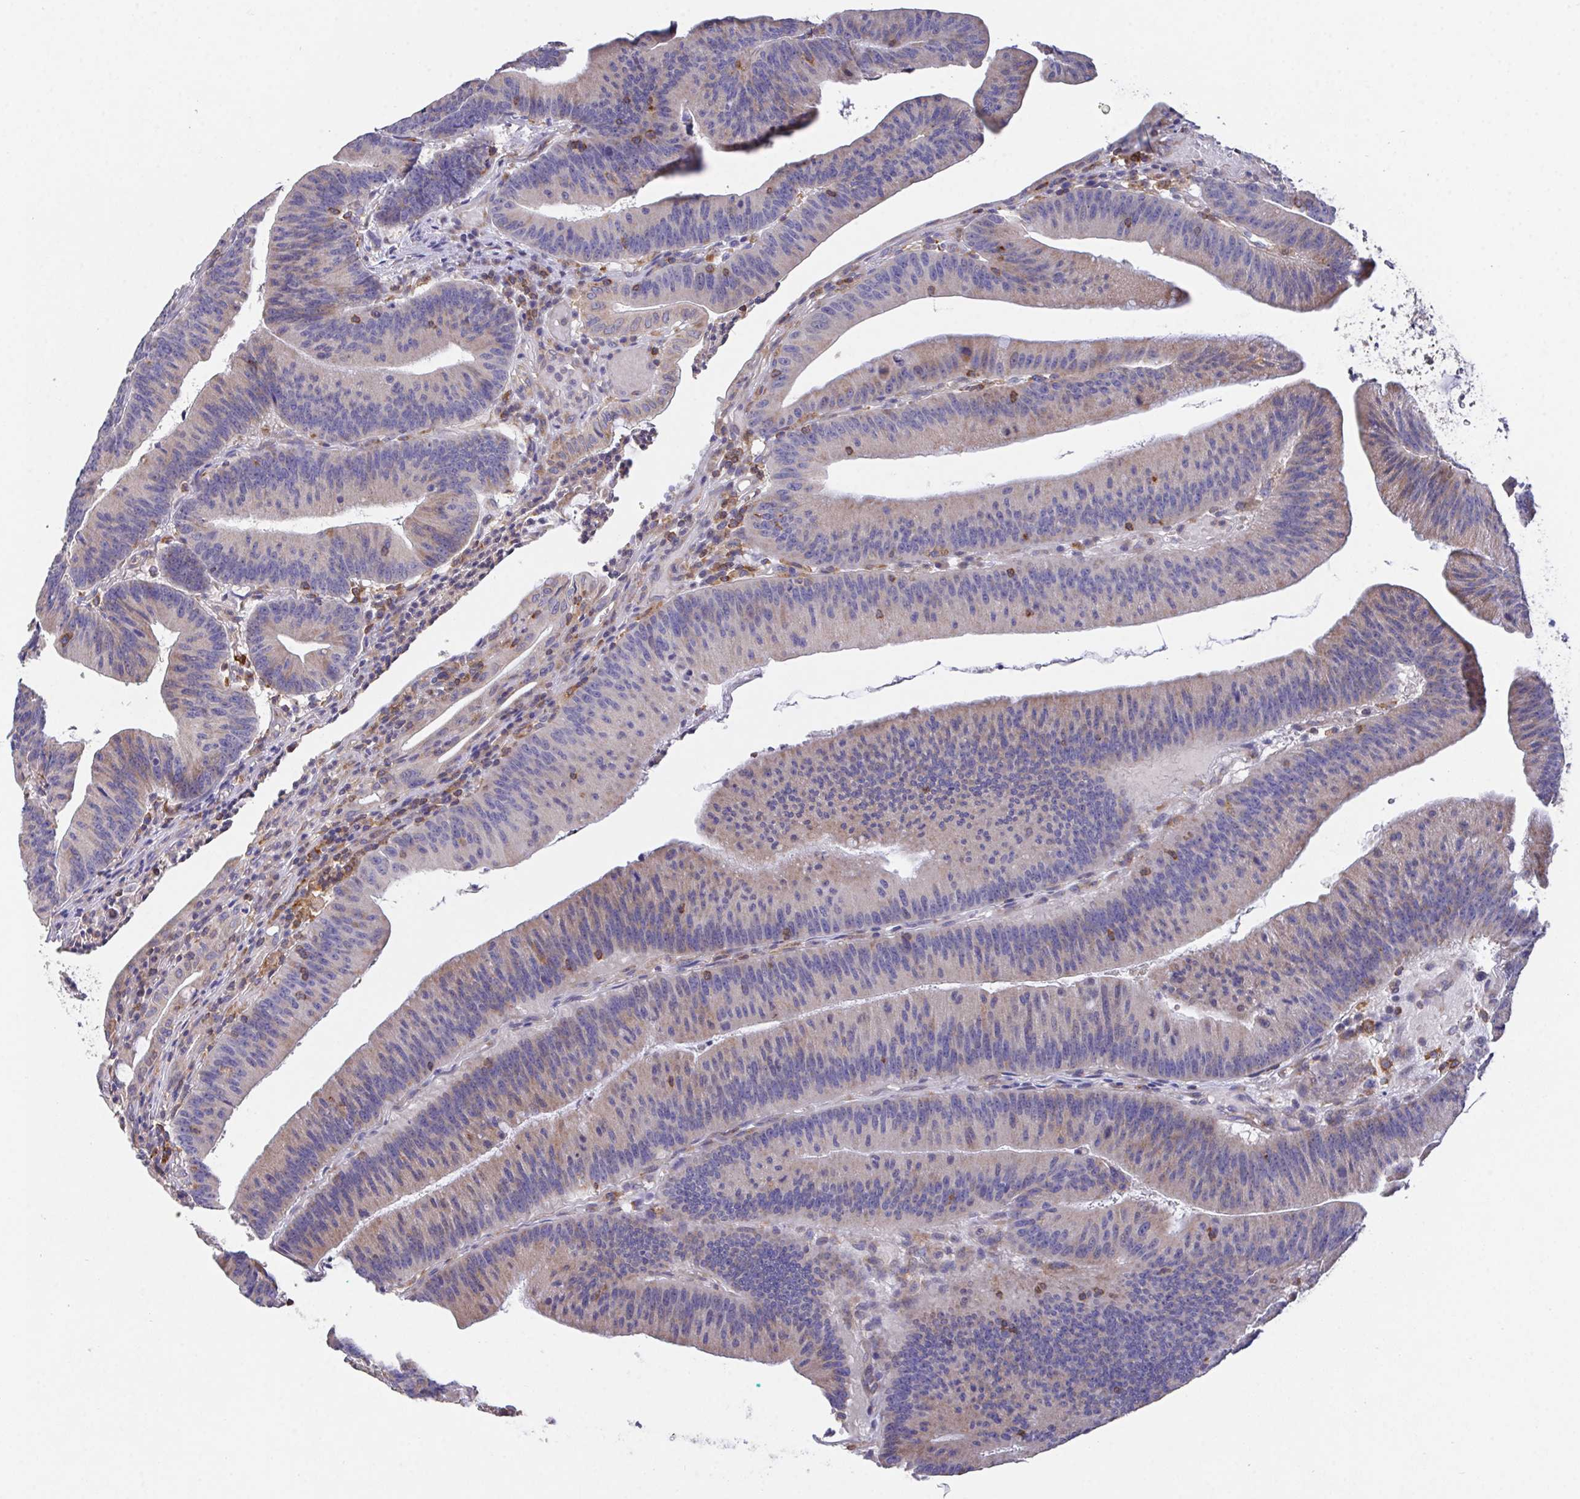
{"staining": {"intensity": "negative", "quantity": "none", "location": "none"}, "tissue": "colorectal cancer", "cell_type": "Tumor cells", "image_type": "cancer", "snomed": [{"axis": "morphology", "description": "Adenocarcinoma, NOS"}, {"axis": "topography", "description": "Colon"}], "caption": "This is an immunohistochemistry (IHC) photomicrograph of colorectal adenocarcinoma. There is no staining in tumor cells.", "gene": "FAM241A", "patient": {"sex": "female", "age": 78}}